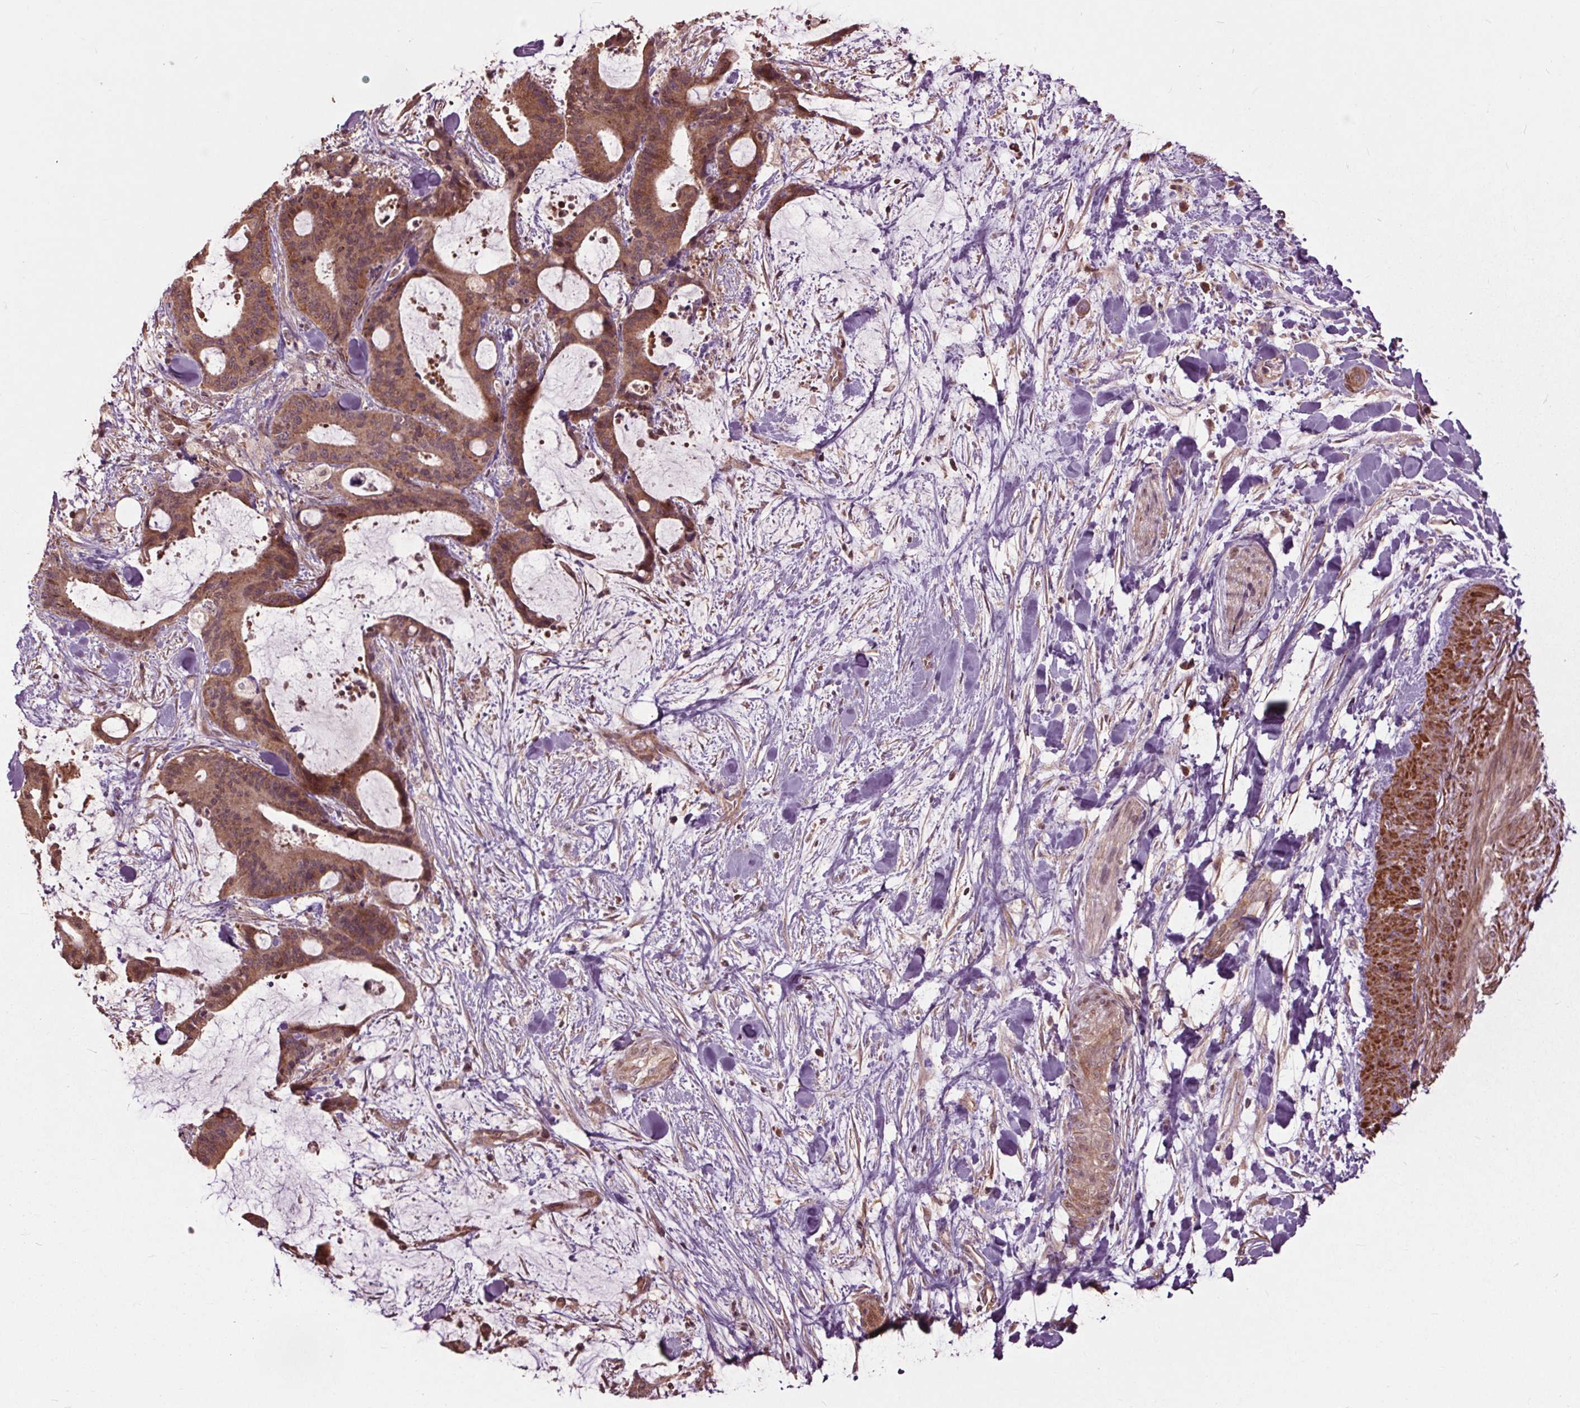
{"staining": {"intensity": "moderate", "quantity": ">75%", "location": "cytoplasmic/membranous"}, "tissue": "liver cancer", "cell_type": "Tumor cells", "image_type": "cancer", "snomed": [{"axis": "morphology", "description": "Cholangiocarcinoma"}, {"axis": "topography", "description": "Liver"}], "caption": "The micrograph demonstrates staining of liver cancer, revealing moderate cytoplasmic/membranous protein expression (brown color) within tumor cells.", "gene": "CEP95", "patient": {"sex": "female", "age": 73}}